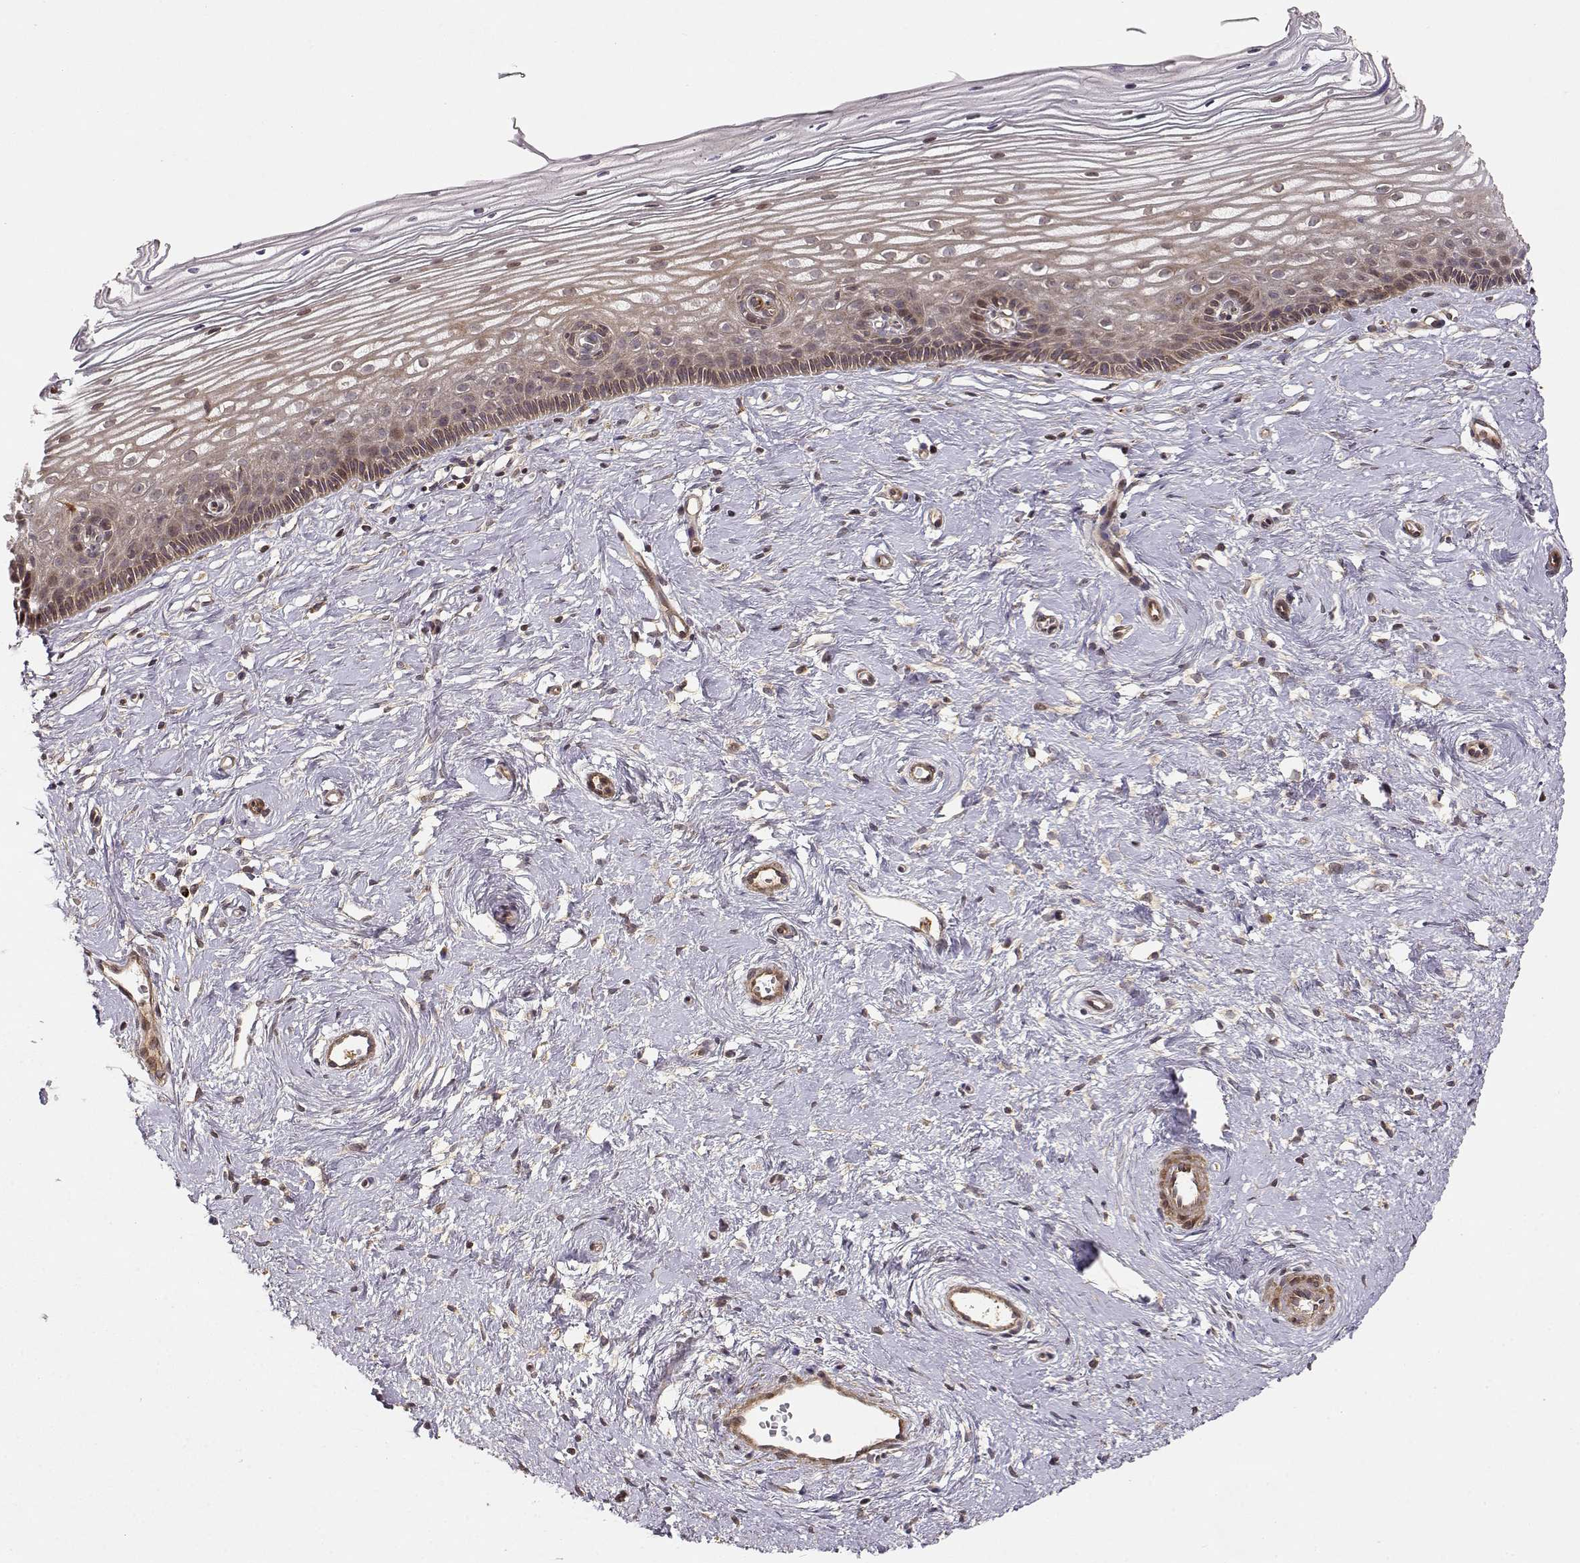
{"staining": {"intensity": "weak", "quantity": "<25%", "location": "cytoplasmic/membranous"}, "tissue": "cervix", "cell_type": "Glandular cells", "image_type": "normal", "snomed": [{"axis": "morphology", "description": "Normal tissue, NOS"}, {"axis": "topography", "description": "Cervix"}], "caption": "Histopathology image shows no protein positivity in glandular cells of unremarkable cervix.", "gene": "PICK1", "patient": {"sex": "female", "age": 40}}